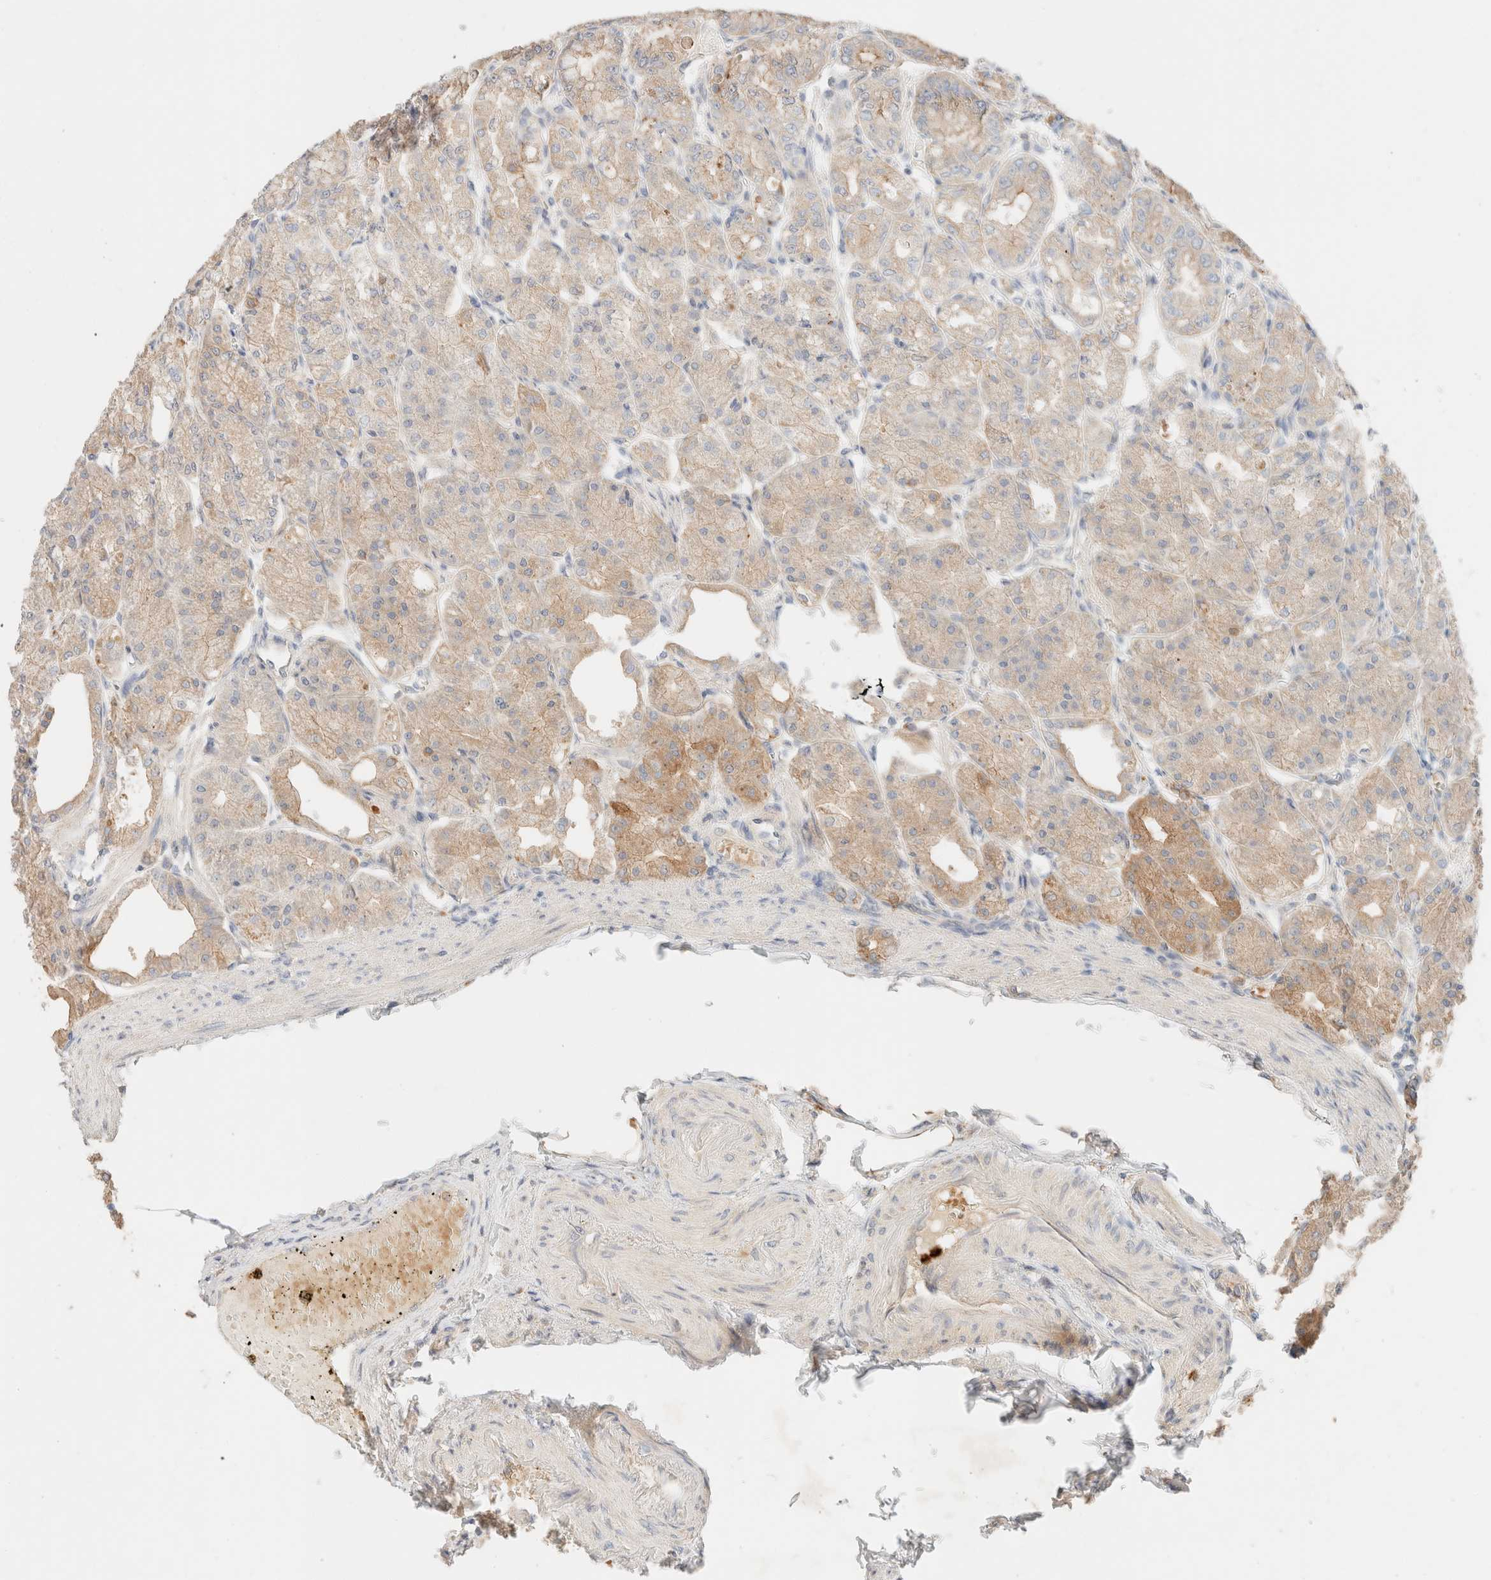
{"staining": {"intensity": "moderate", "quantity": ">75%", "location": "cytoplasmic/membranous"}, "tissue": "stomach", "cell_type": "Glandular cells", "image_type": "normal", "snomed": [{"axis": "morphology", "description": "Normal tissue, NOS"}, {"axis": "topography", "description": "Stomach, lower"}], "caption": "Immunohistochemistry (IHC) histopathology image of unremarkable stomach: human stomach stained using immunohistochemistry (IHC) demonstrates medium levels of moderate protein expression localized specifically in the cytoplasmic/membranous of glandular cells, appearing as a cytoplasmic/membranous brown color.", "gene": "SGSM2", "patient": {"sex": "male", "age": 71}}